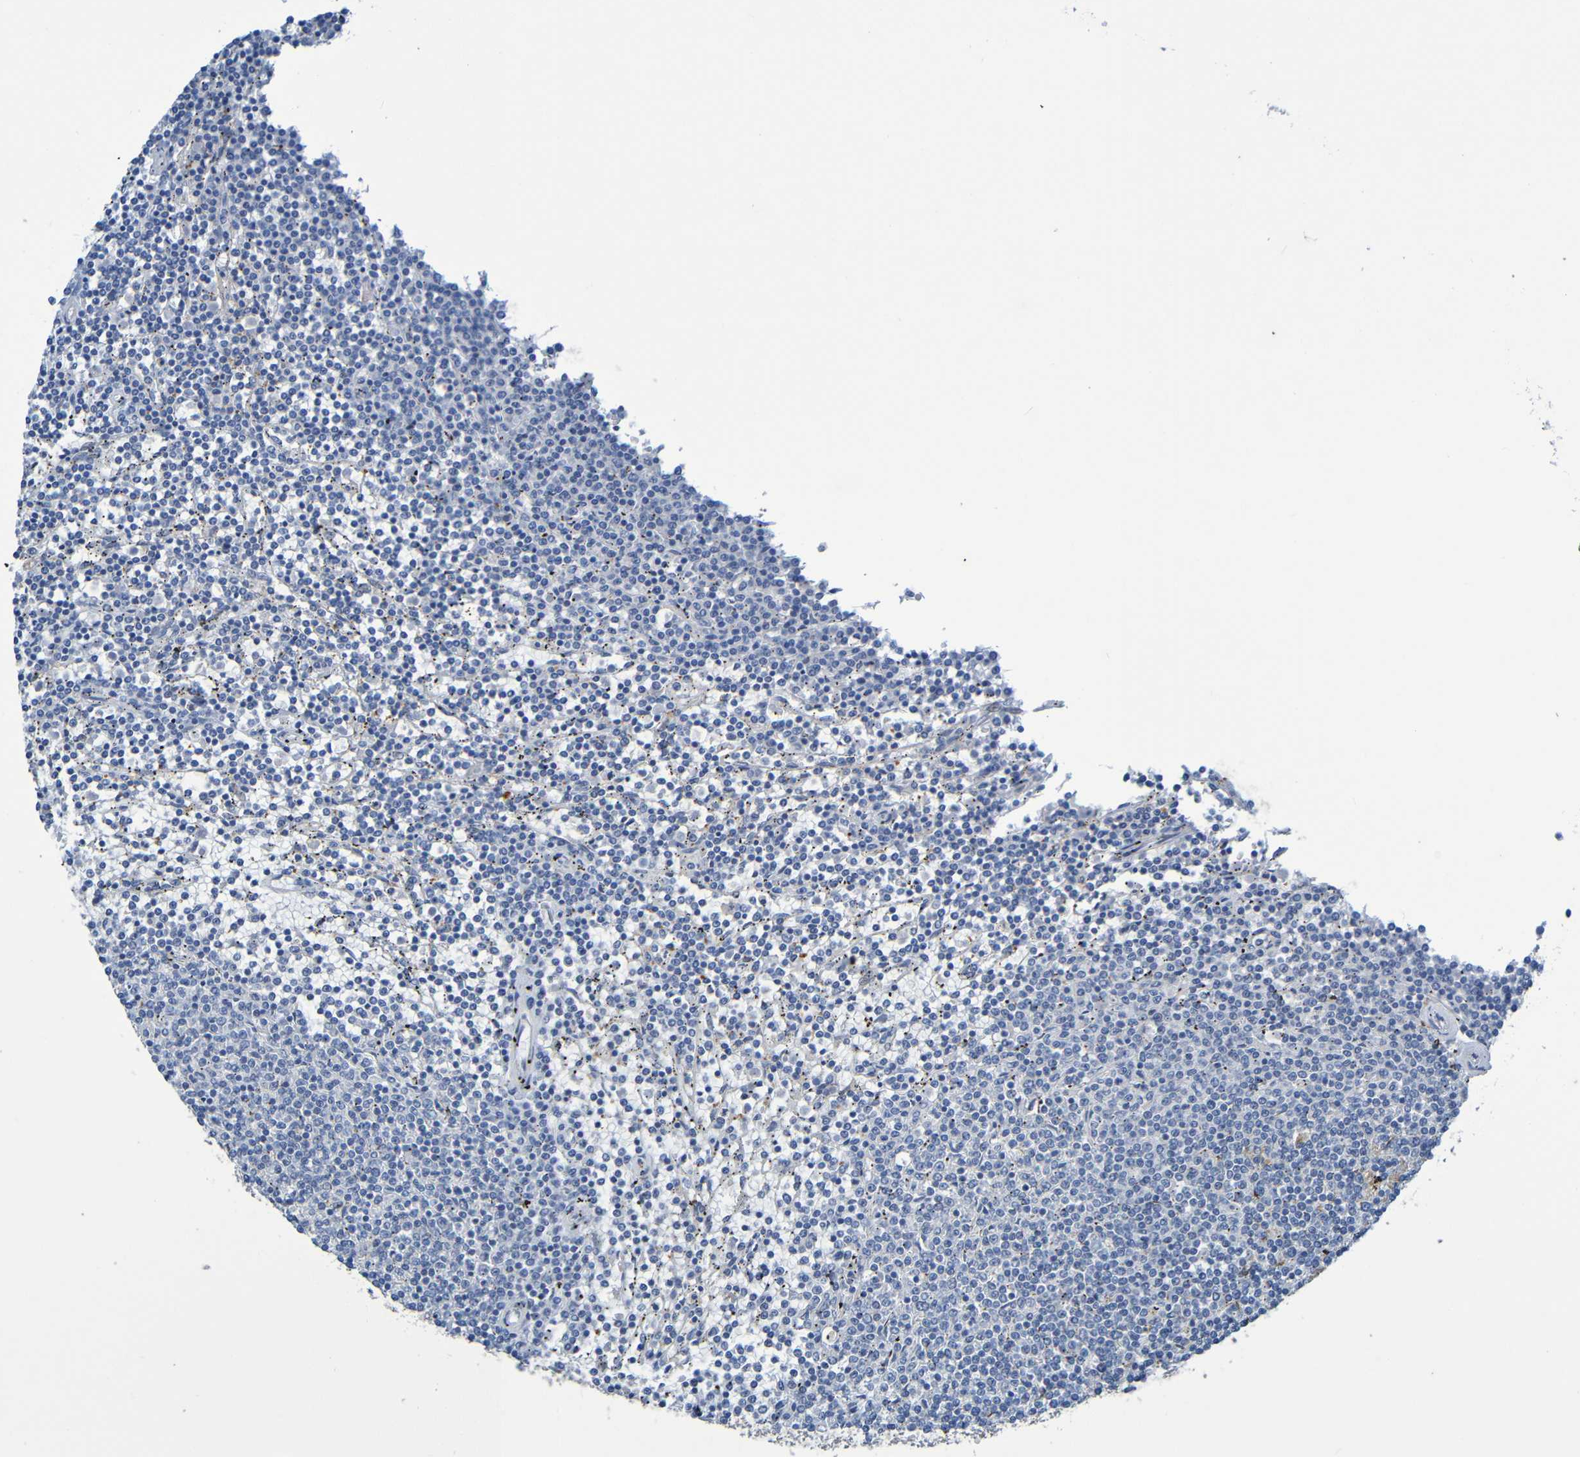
{"staining": {"intensity": "negative", "quantity": "none", "location": "none"}, "tissue": "lymphoma", "cell_type": "Tumor cells", "image_type": "cancer", "snomed": [{"axis": "morphology", "description": "Malignant lymphoma, non-Hodgkin's type, Low grade"}, {"axis": "topography", "description": "Spleen"}], "caption": "There is no significant positivity in tumor cells of malignant lymphoma, non-Hodgkin's type (low-grade).", "gene": "IL10", "patient": {"sex": "female", "age": 50}}